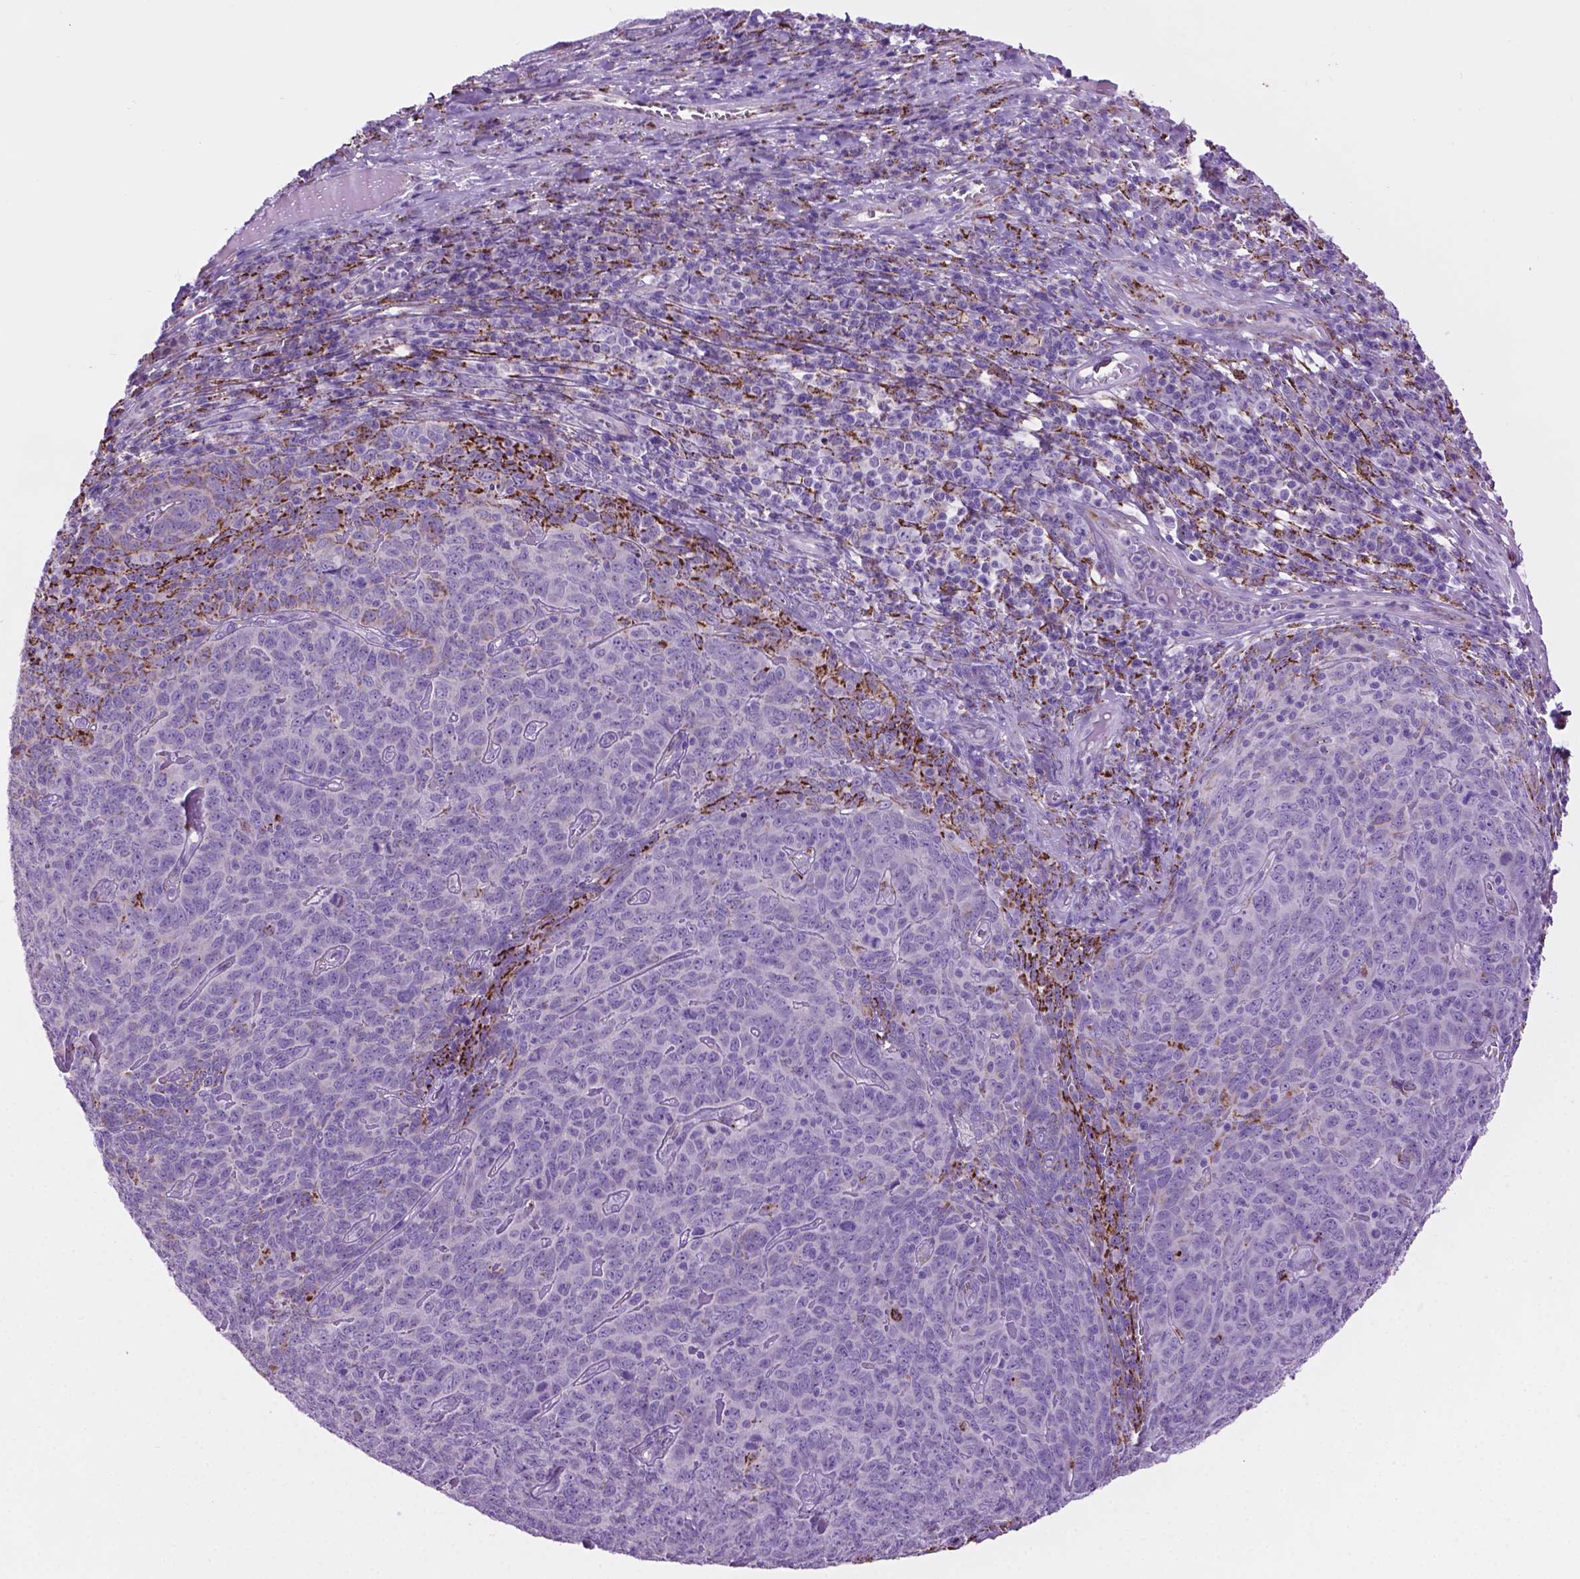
{"staining": {"intensity": "negative", "quantity": "none", "location": "none"}, "tissue": "skin cancer", "cell_type": "Tumor cells", "image_type": "cancer", "snomed": [{"axis": "morphology", "description": "Squamous cell carcinoma, NOS"}, {"axis": "topography", "description": "Skin"}, {"axis": "topography", "description": "Anal"}], "caption": "An immunohistochemistry (IHC) histopathology image of skin squamous cell carcinoma is shown. There is no staining in tumor cells of skin squamous cell carcinoma.", "gene": "TMEM132E", "patient": {"sex": "female", "age": 51}}